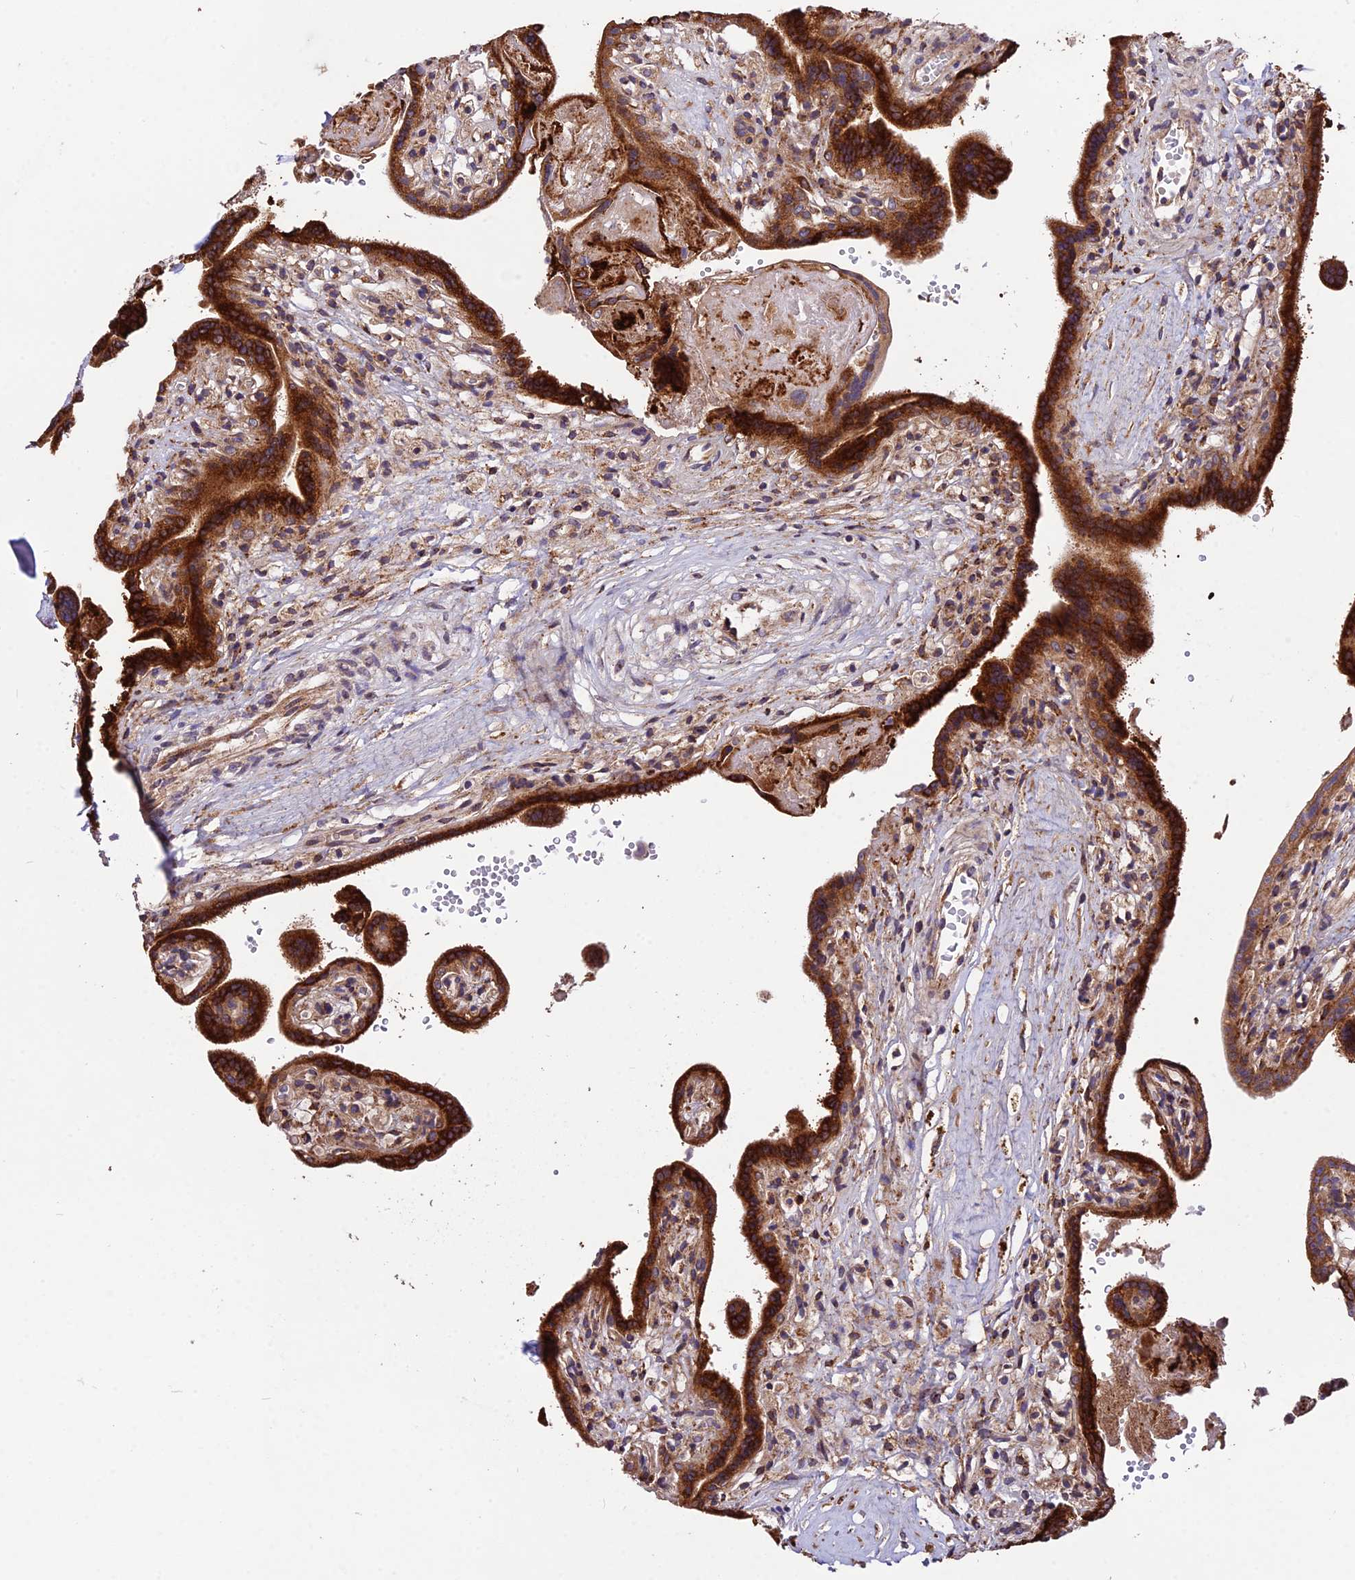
{"staining": {"intensity": "strong", "quantity": ">75%", "location": "cytoplasmic/membranous"}, "tissue": "placenta", "cell_type": "Trophoblastic cells", "image_type": "normal", "snomed": [{"axis": "morphology", "description": "Normal tissue, NOS"}, {"axis": "topography", "description": "Placenta"}], "caption": "This is a micrograph of immunohistochemistry (IHC) staining of normal placenta, which shows strong positivity in the cytoplasmic/membranous of trophoblastic cells.", "gene": "ROCK1", "patient": {"sex": "female", "age": 37}}